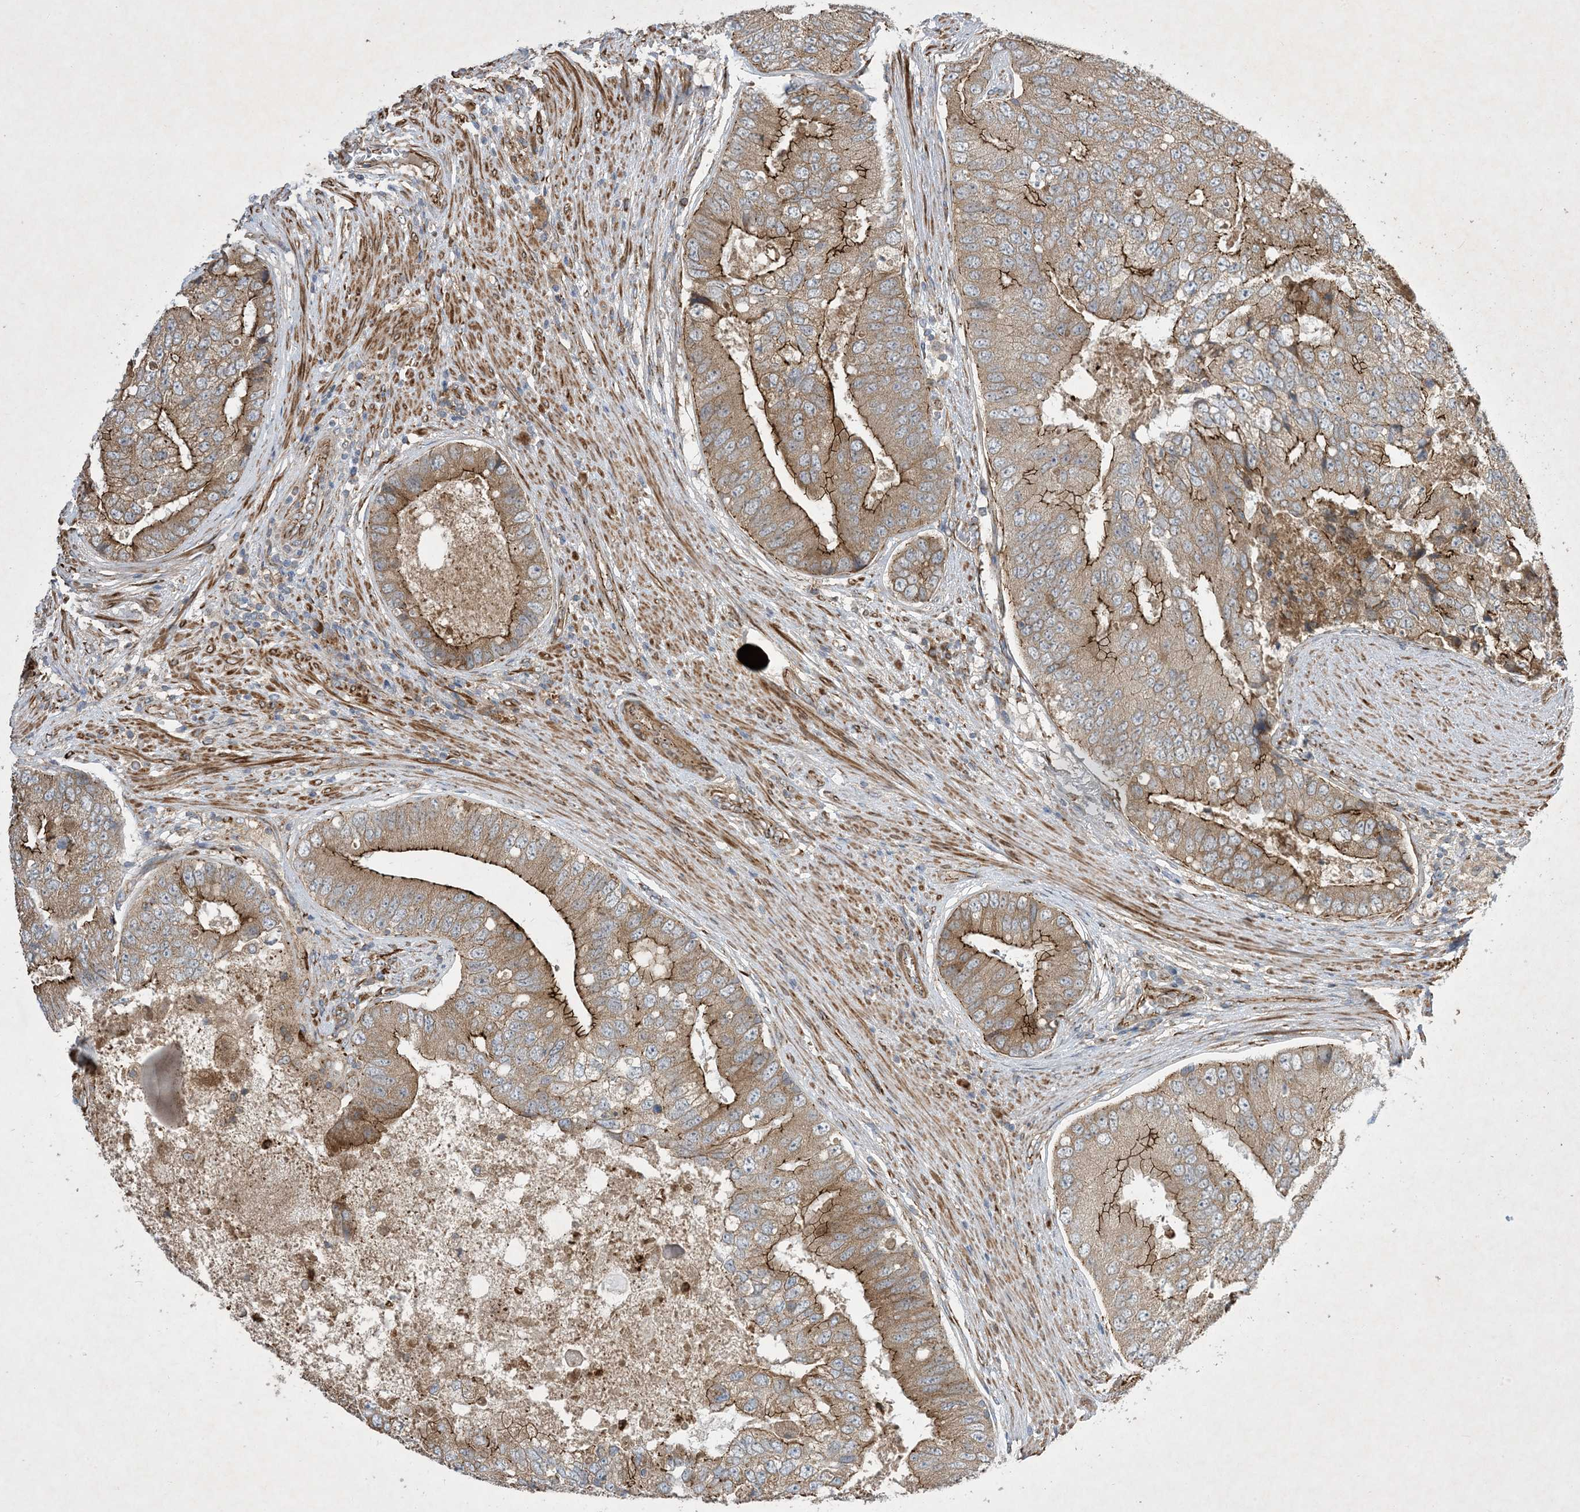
{"staining": {"intensity": "moderate", "quantity": ">75%", "location": "cytoplasmic/membranous"}, "tissue": "prostate cancer", "cell_type": "Tumor cells", "image_type": "cancer", "snomed": [{"axis": "morphology", "description": "Adenocarcinoma, High grade"}, {"axis": "topography", "description": "Prostate"}], "caption": "Protein staining reveals moderate cytoplasmic/membranous staining in approximately >75% of tumor cells in prostate cancer.", "gene": "OTOP1", "patient": {"sex": "male", "age": 70}}